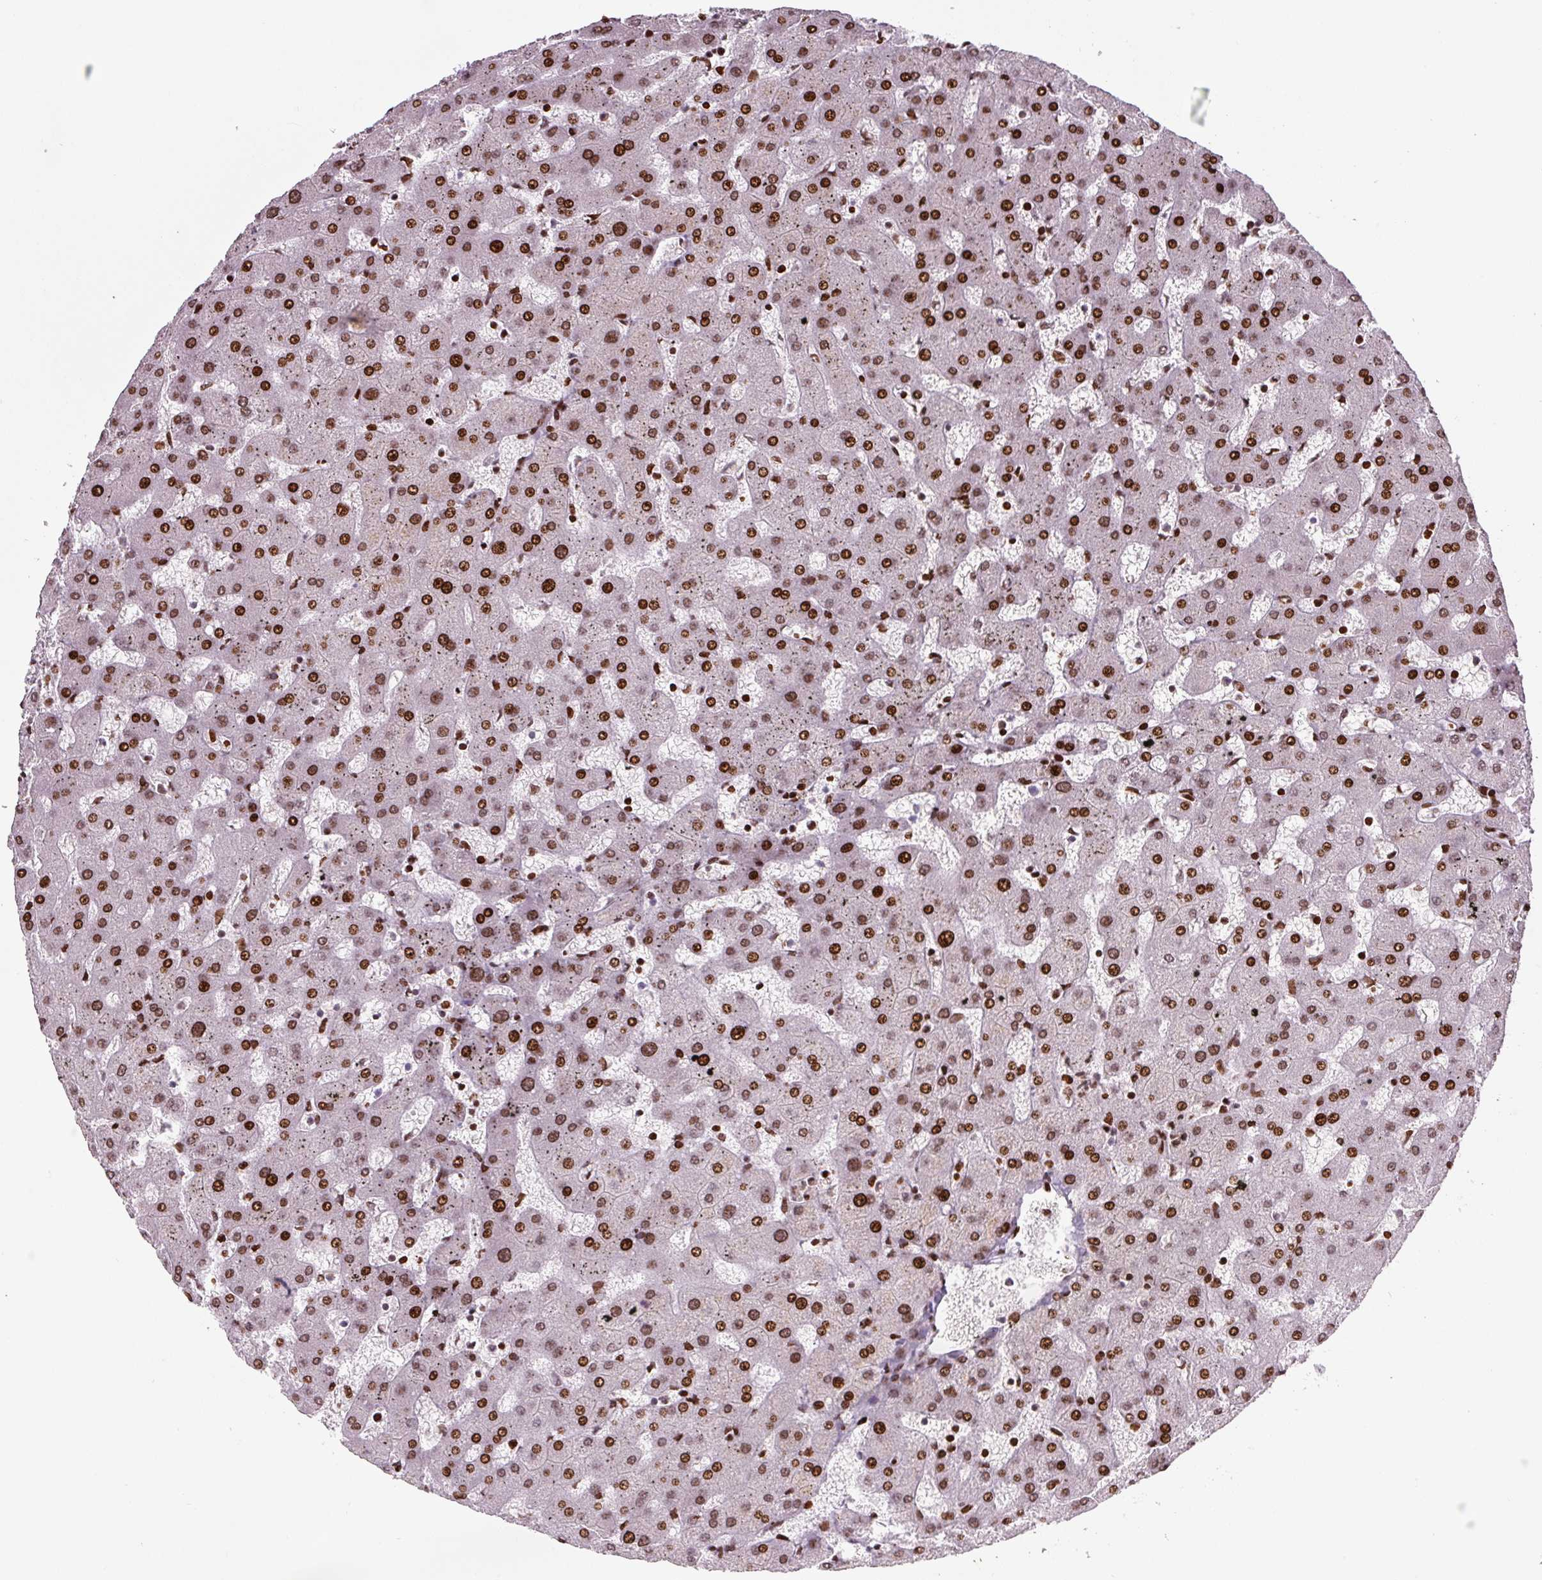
{"staining": {"intensity": "moderate", "quantity": "25%-75%", "location": "nuclear"}, "tissue": "liver", "cell_type": "Cholangiocytes", "image_type": "normal", "snomed": [{"axis": "morphology", "description": "Normal tissue, NOS"}, {"axis": "topography", "description": "Liver"}], "caption": "Immunohistochemistry of unremarkable liver displays medium levels of moderate nuclear expression in about 25%-75% of cholangiocytes.", "gene": "PYDC2", "patient": {"sex": "female", "age": 63}}